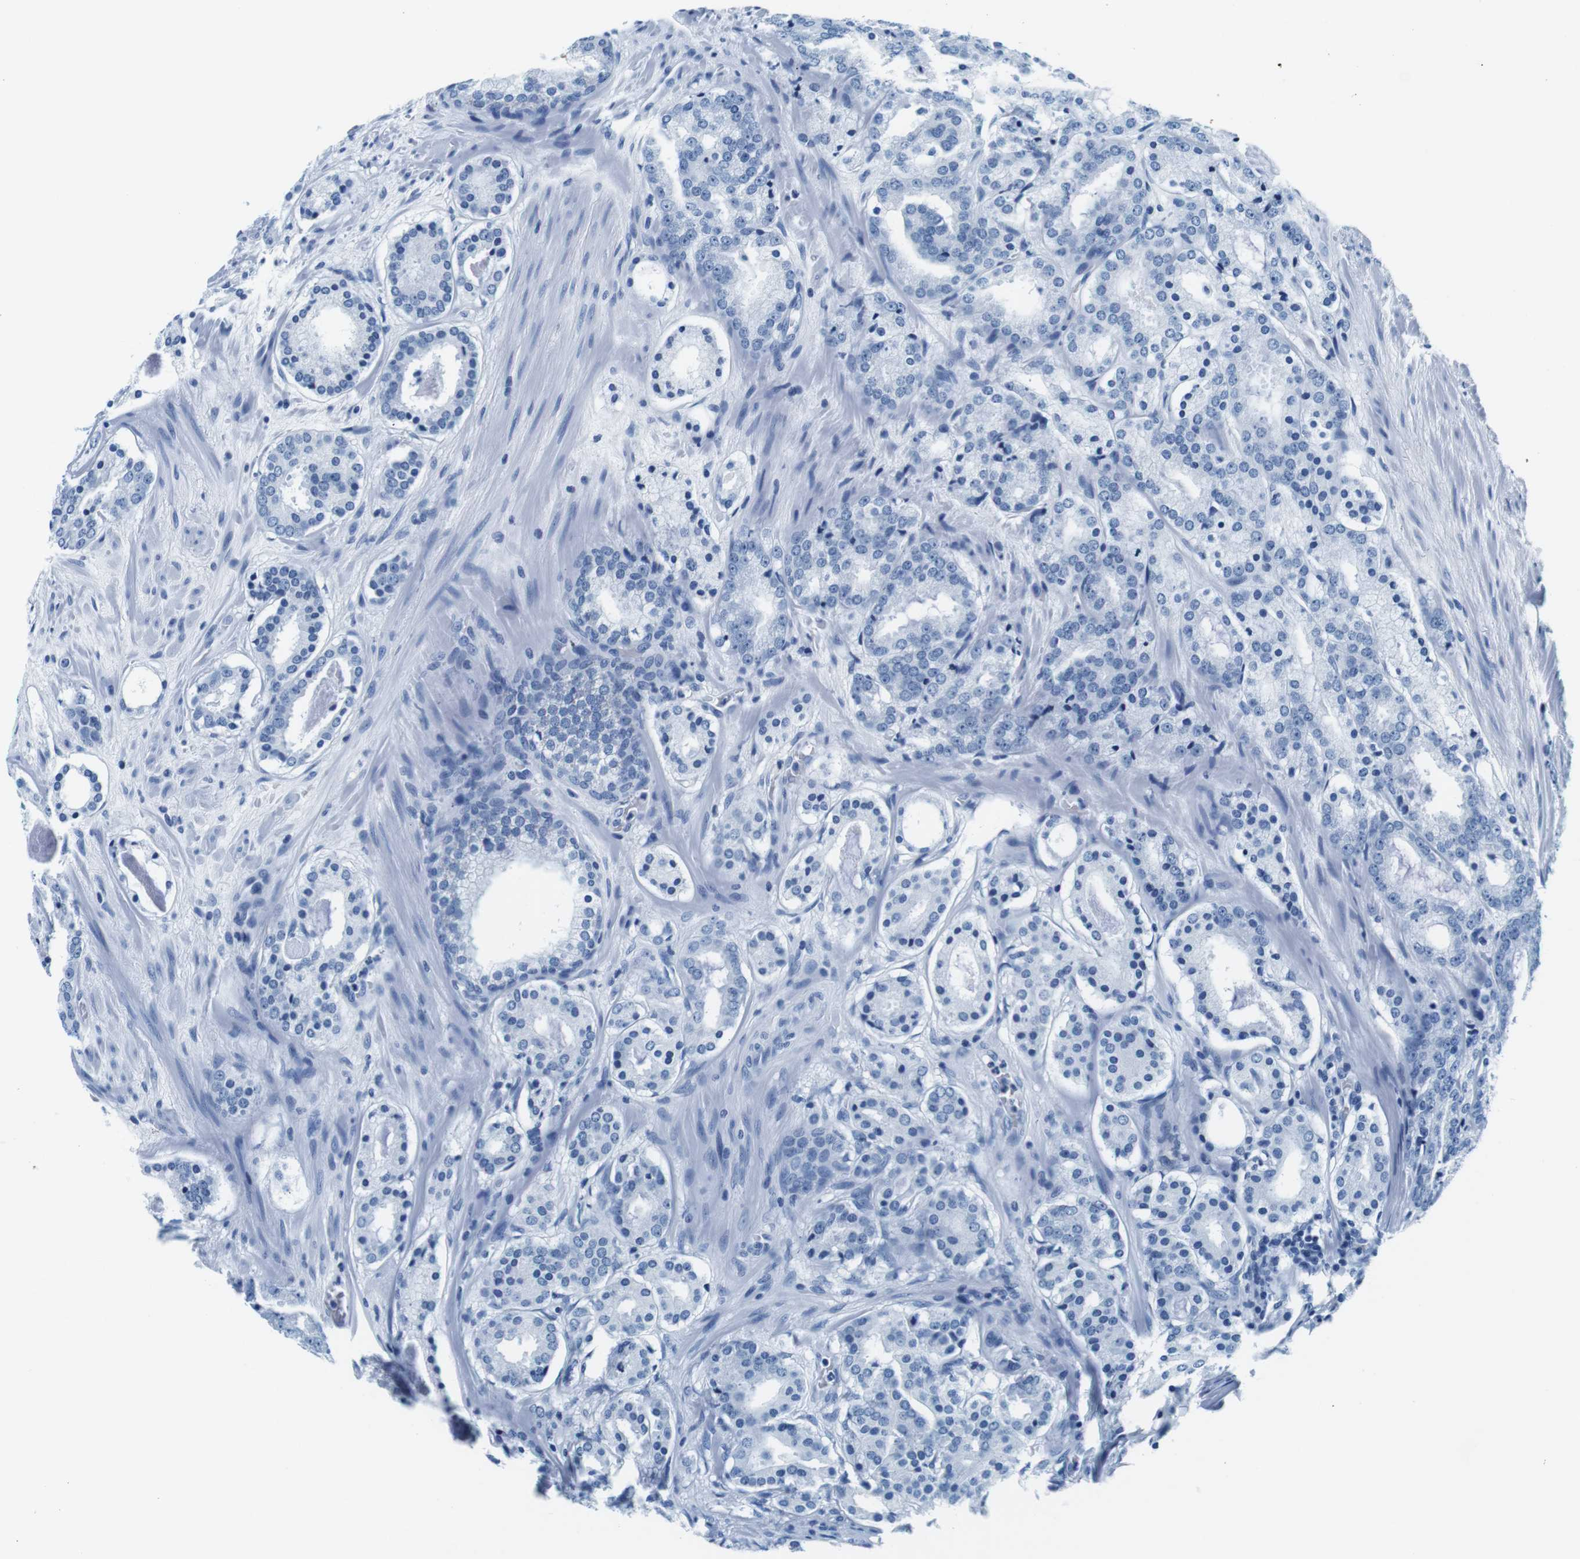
{"staining": {"intensity": "negative", "quantity": "none", "location": "none"}, "tissue": "prostate cancer", "cell_type": "Tumor cells", "image_type": "cancer", "snomed": [{"axis": "morphology", "description": "Adenocarcinoma, Low grade"}, {"axis": "topography", "description": "Prostate"}], "caption": "This is a image of immunohistochemistry (IHC) staining of prostate cancer, which shows no staining in tumor cells.", "gene": "ELANE", "patient": {"sex": "male", "age": 69}}